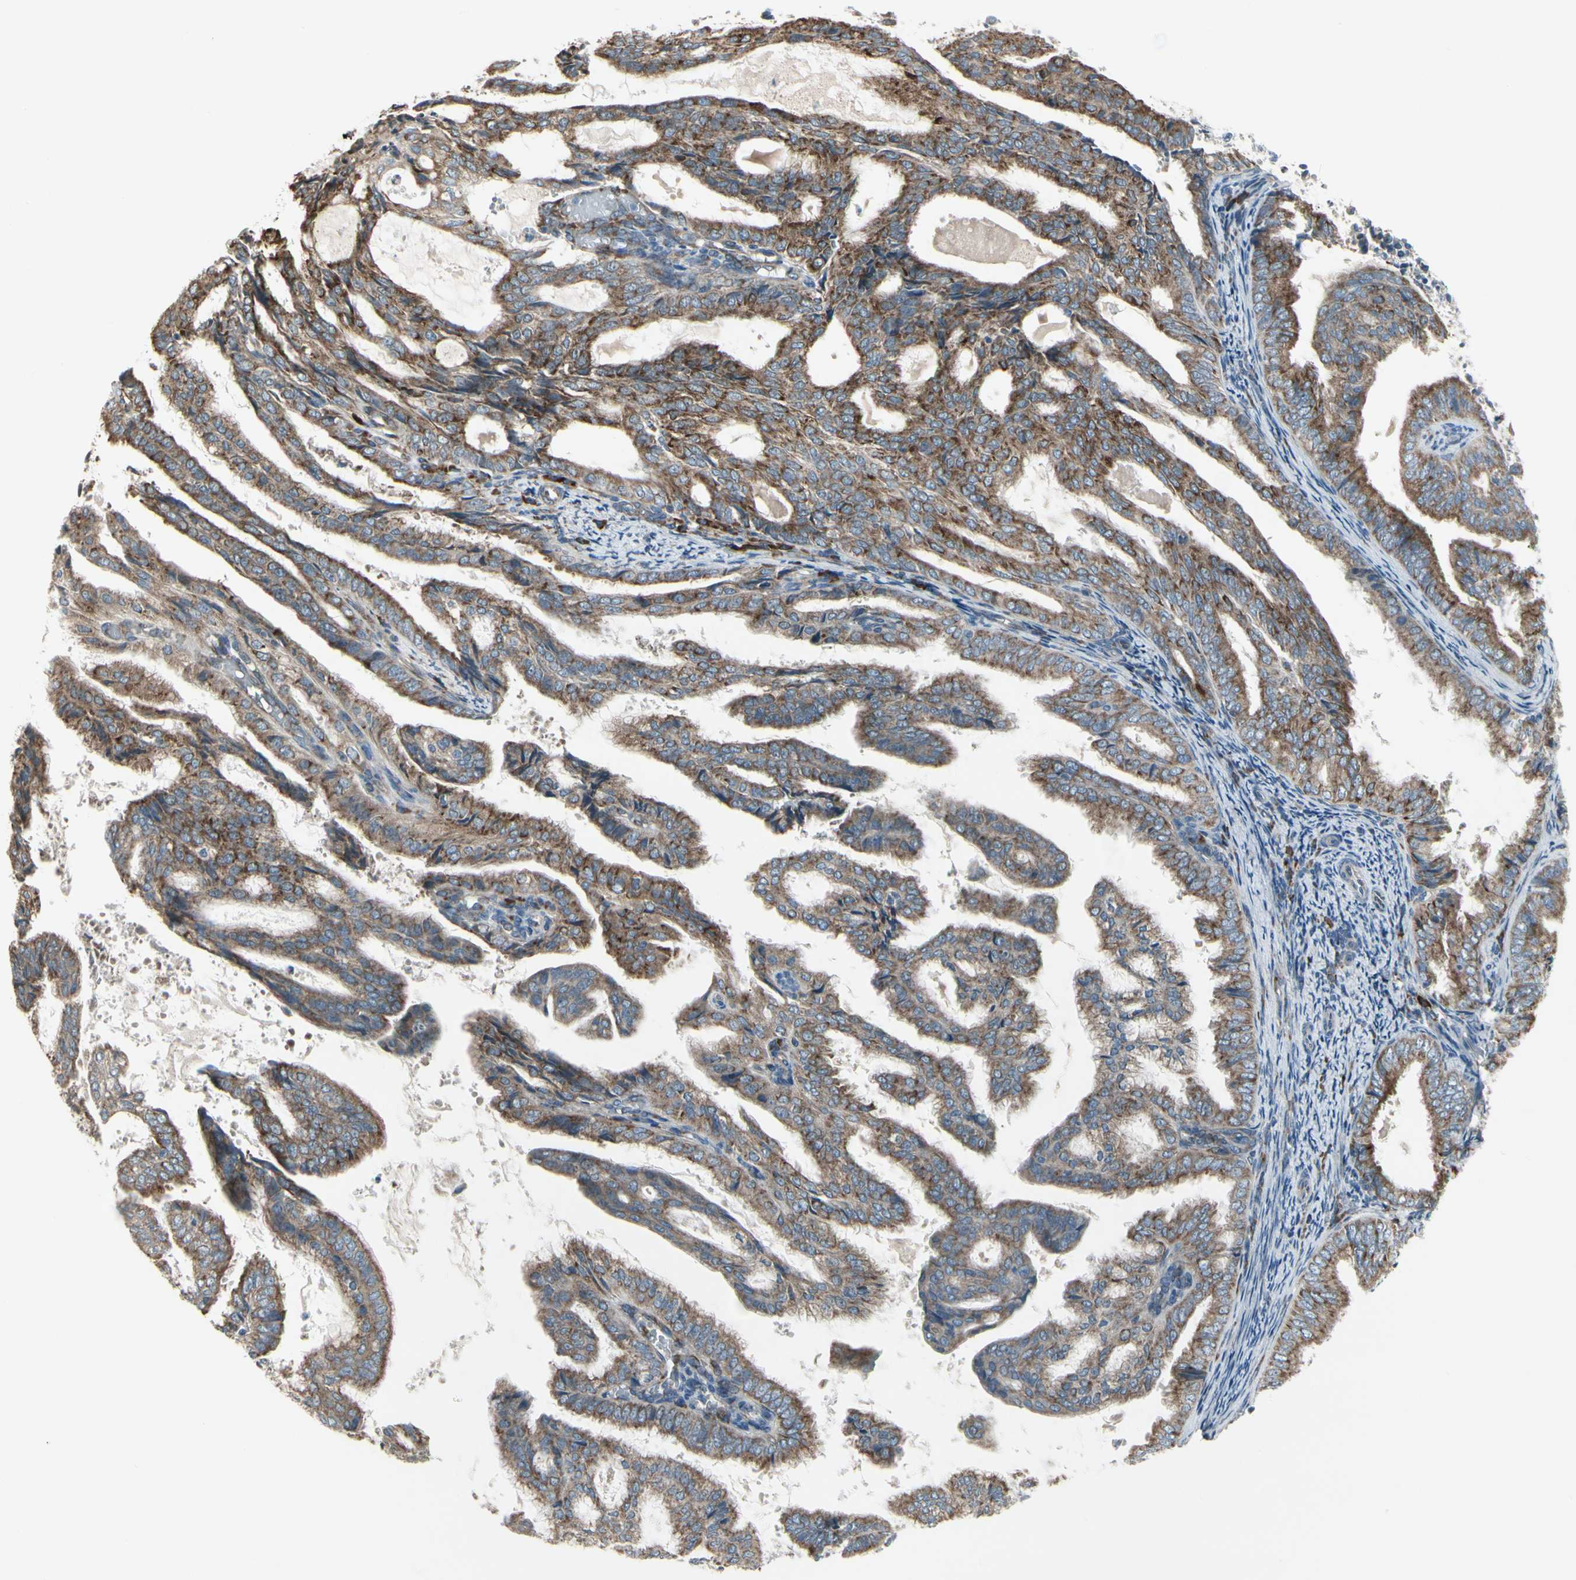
{"staining": {"intensity": "moderate", "quantity": ">75%", "location": "cytoplasmic/membranous"}, "tissue": "endometrial cancer", "cell_type": "Tumor cells", "image_type": "cancer", "snomed": [{"axis": "morphology", "description": "Adenocarcinoma, NOS"}, {"axis": "topography", "description": "Endometrium"}], "caption": "Endometrial cancer (adenocarcinoma) stained with immunohistochemistry (IHC) demonstrates moderate cytoplasmic/membranous staining in about >75% of tumor cells.", "gene": "FNDC3A", "patient": {"sex": "female", "age": 58}}